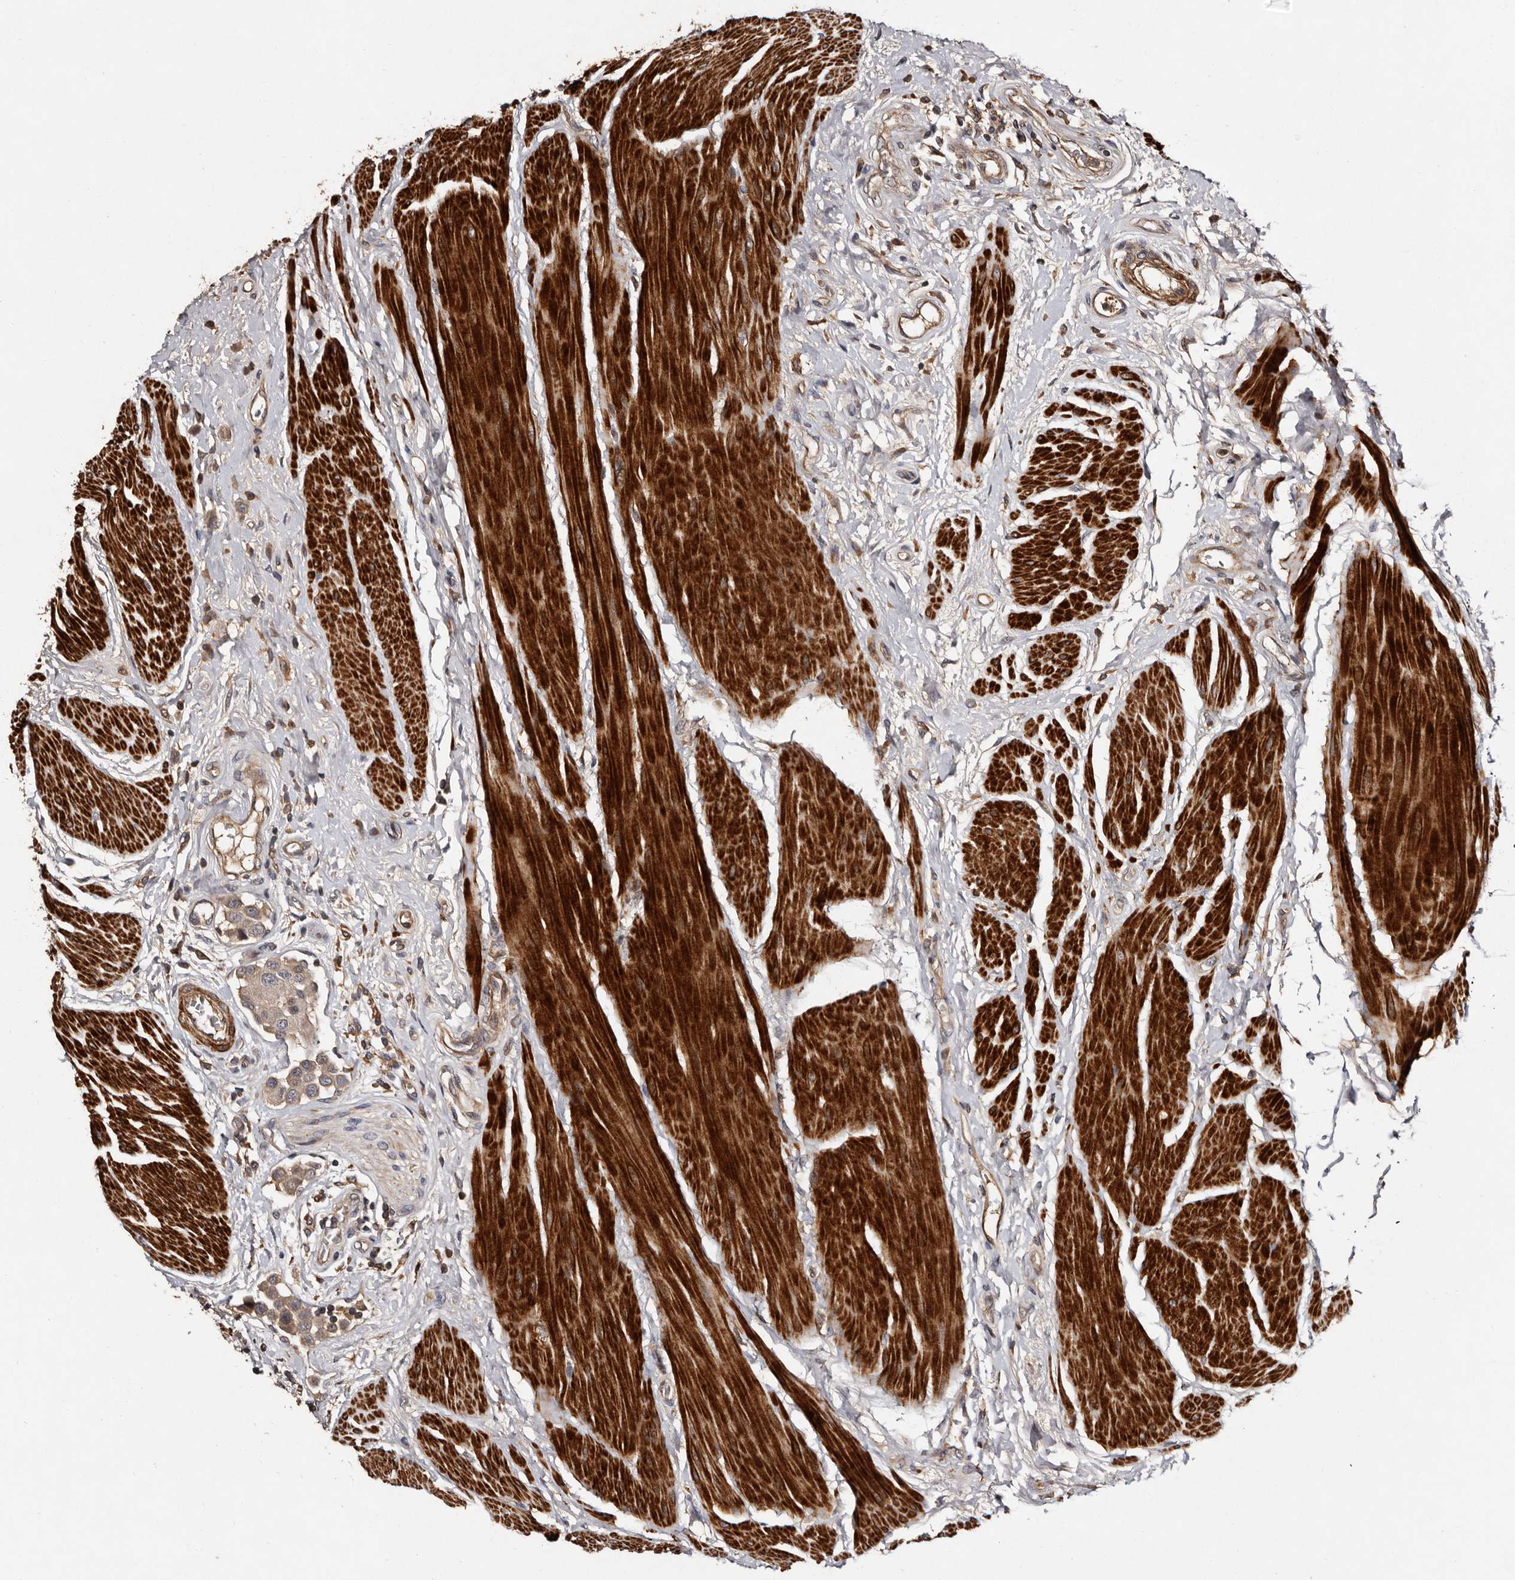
{"staining": {"intensity": "weak", "quantity": ">75%", "location": "cytoplasmic/membranous"}, "tissue": "urothelial cancer", "cell_type": "Tumor cells", "image_type": "cancer", "snomed": [{"axis": "morphology", "description": "Urothelial carcinoma, High grade"}, {"axis": "topography", "description": "Urinary bladder"}], "caption": "The immunohistochemical stain labels weak cytoplasmic/membranous positivity in tumor cells of urothelial cancer tissue. (DAB (3,3'-diaminobenzidine) = brown stain, brightfield microscopy at high magnification).", "gene": "PRKD3", "patient": {"sex": "male", "age": 50}}